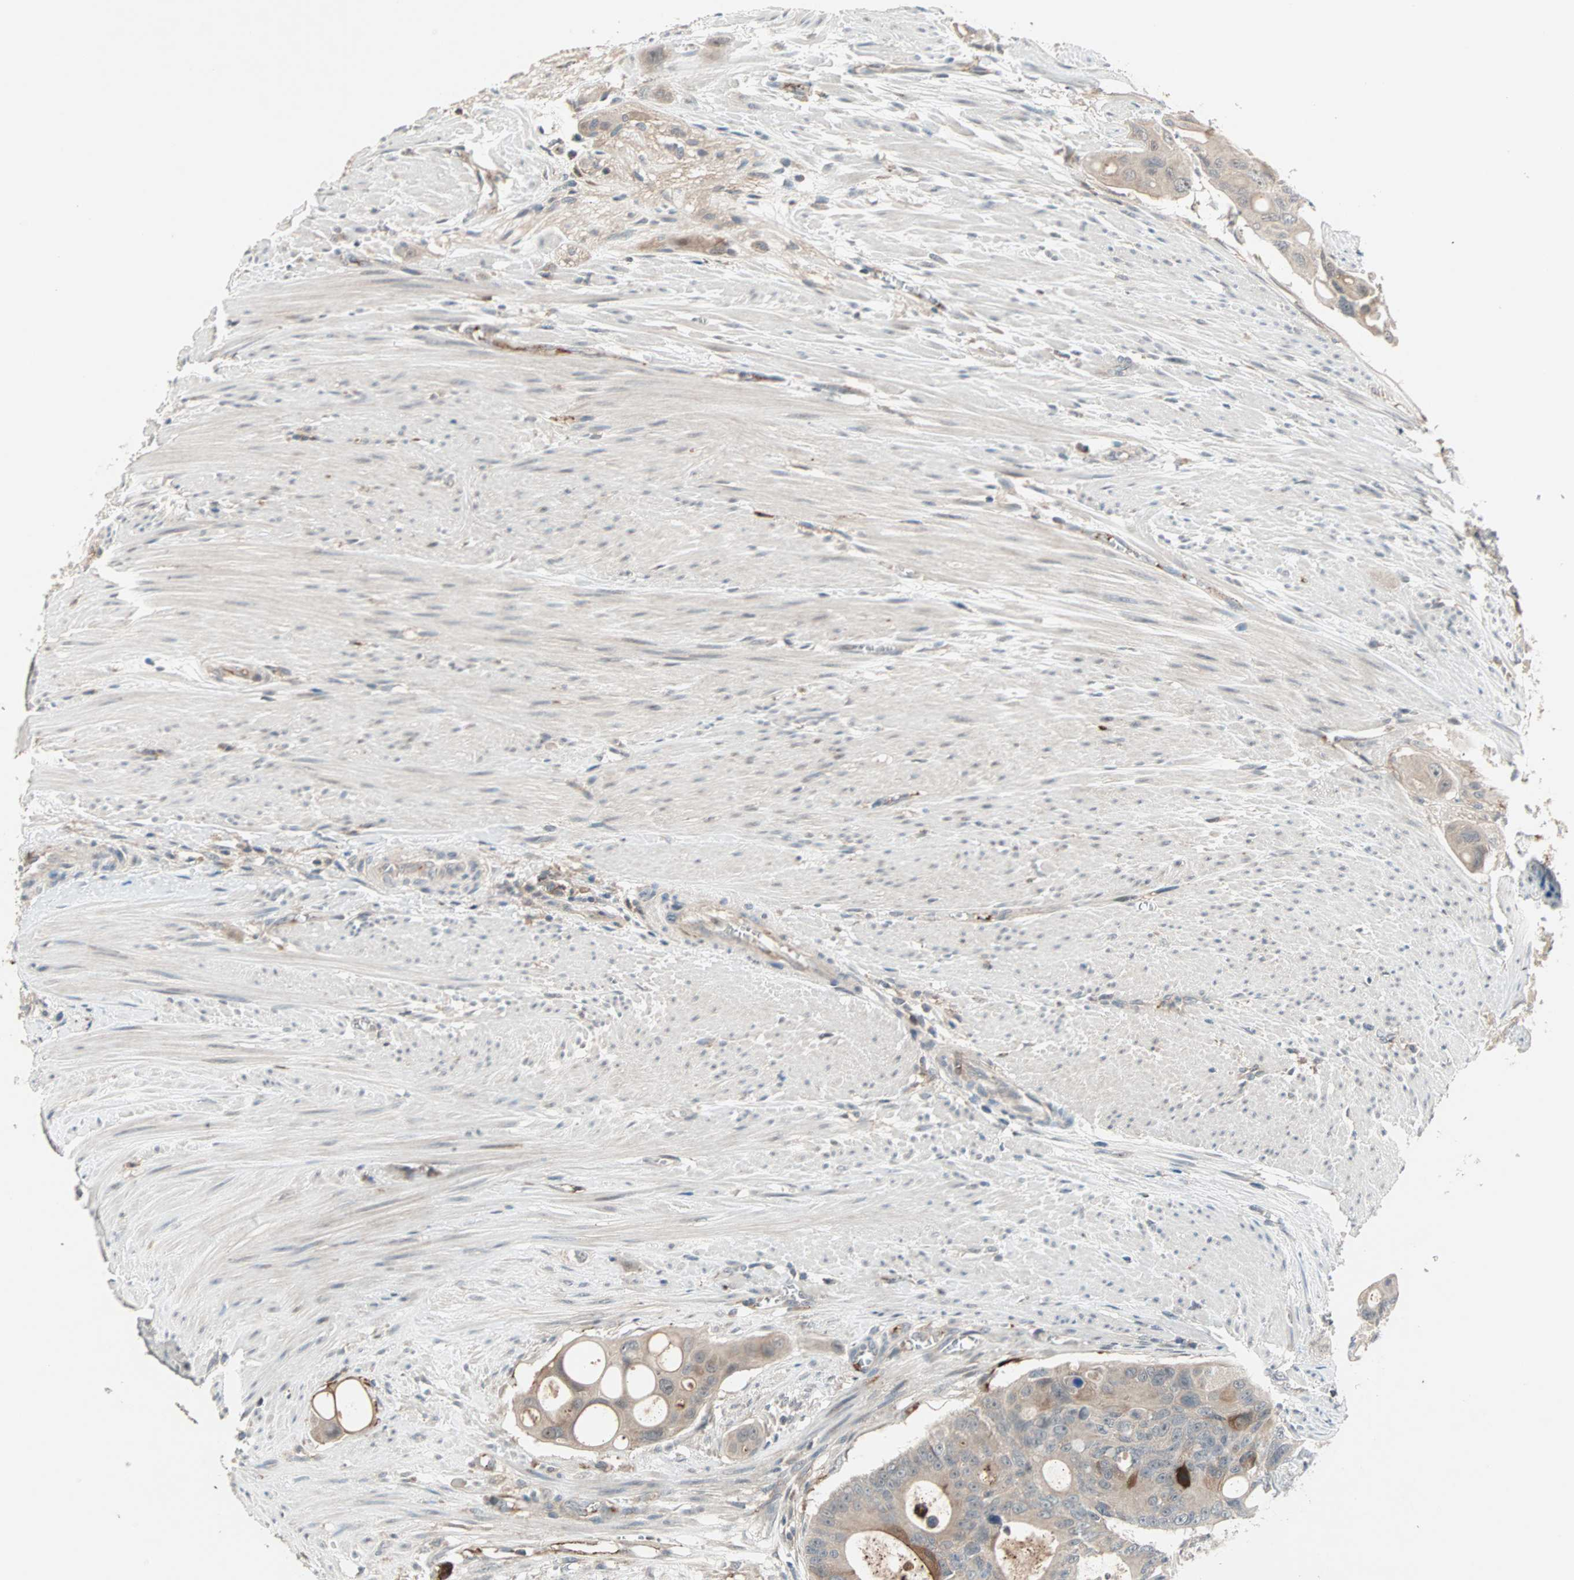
{"staining": {"intensity": "weak", "quantity": "25%-75%", "location": "cytoplasmic/membranous"}, "tissue": "colorectal cancer", "cell_type": "Tumor cells", "image_type": "cancer", "snomed": [{"axis": "morphology", "description": "Adenocarcinoma, NOS"}, {"axis": "topography", "description": "Colon"}], "caption": "Protein staining reveals weak cytoplasmic/membranous positivity in approximately 25%-75% of tumor cells in adenocarcinoma (colorectal).", "gene": "PROS1", "patient": {"sex": "female", "age": 57}}